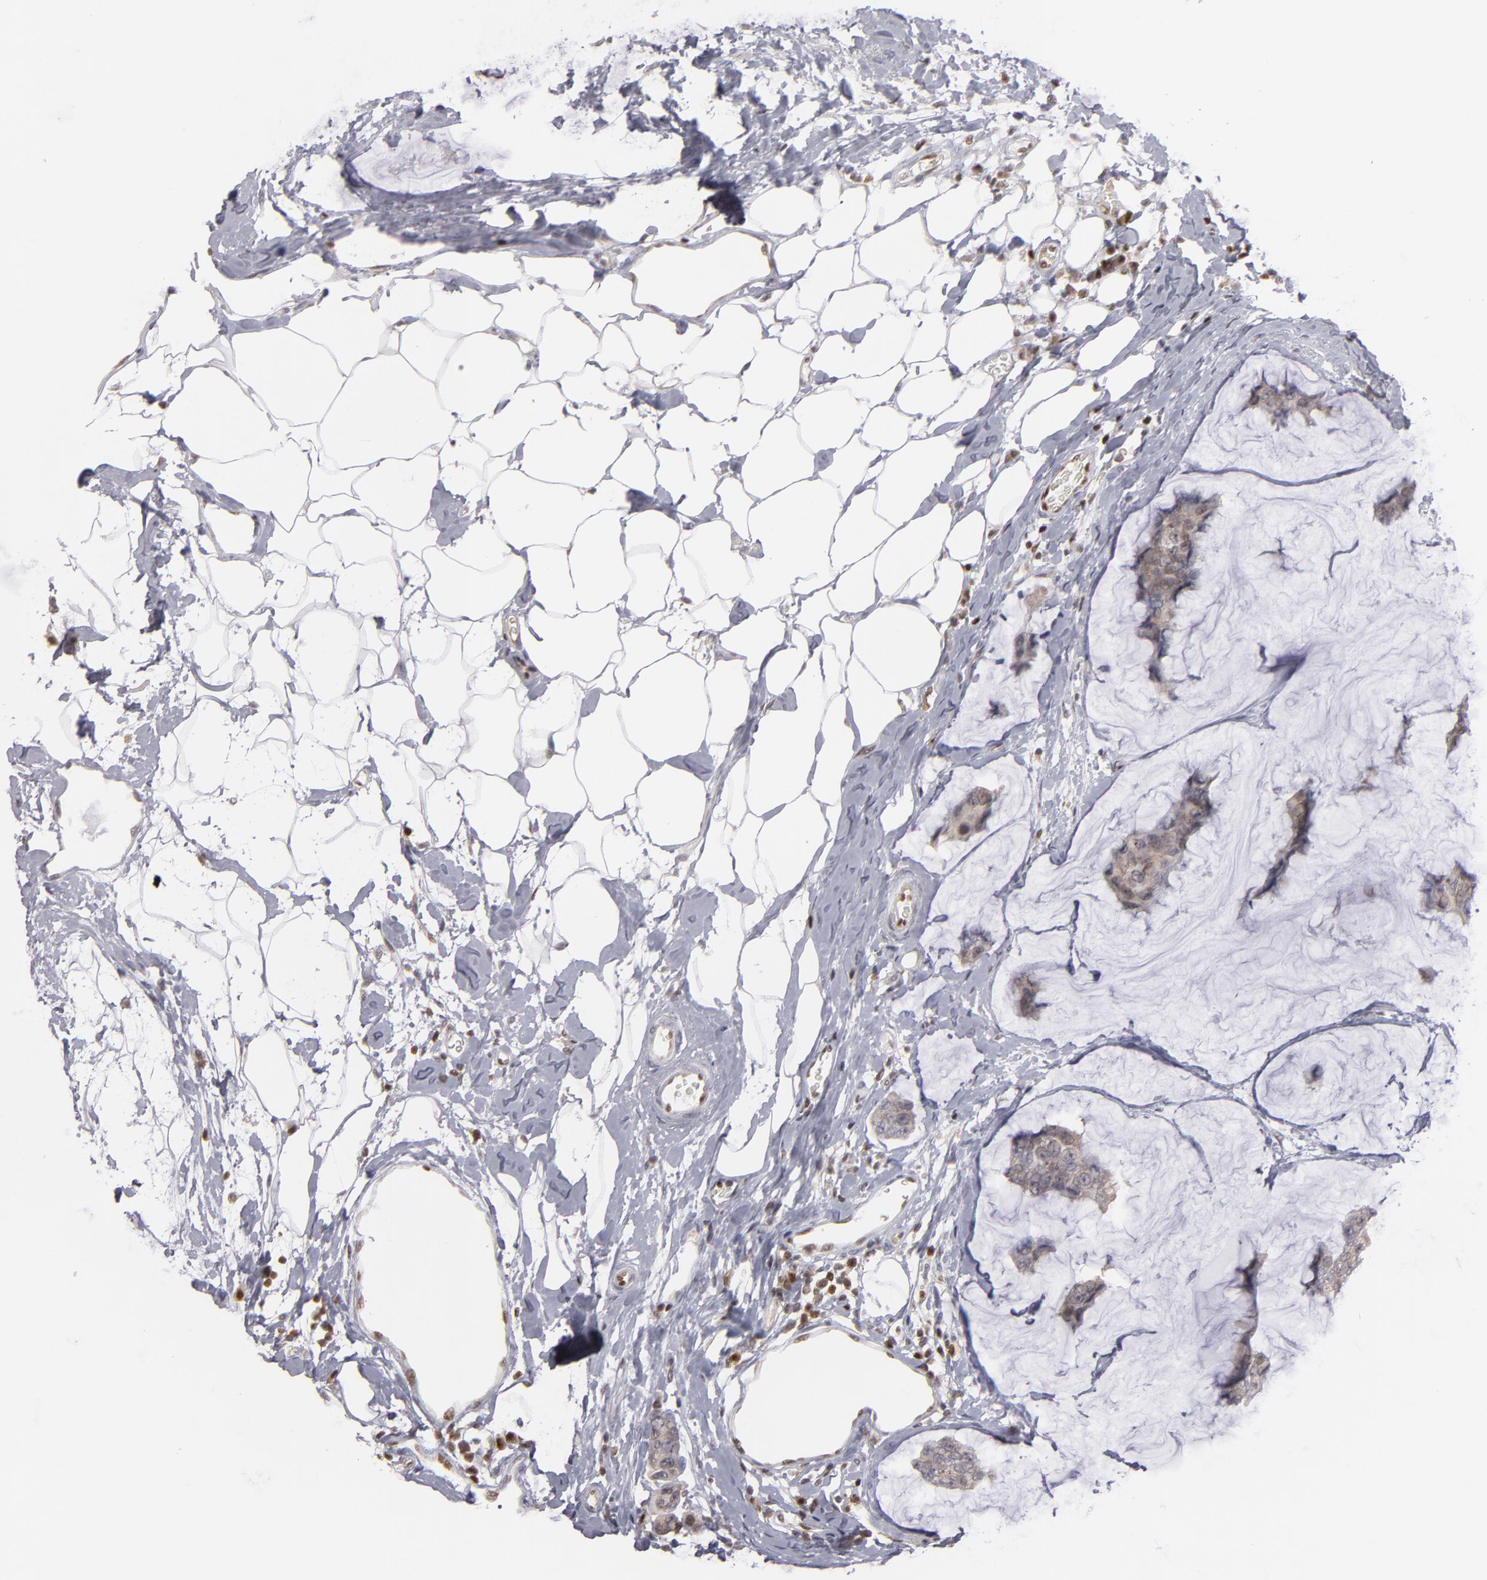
{"staining": {"intensity": "weak", "quantity": "25%-75%", "location": "cytoplasmic/membranous,nuclear"}, "tissue": "breast cancer", "cell_type": "Tumor cells", "image_type": "cancer", "snomed": [{"axis": "morphology", "description": "Normal tissue, NOS"}, {"axis": "morphology", "description": "Duct carcinoma"}, {"axis": "topography", "description": "Breast"}], "caption": "Immunohistochemical staining of human breast invasive ductal carcinoma reveals low levels of weak cytoplasmic/membranous and nuclear staining in approximately 25%-75% of tumor cells.", "gene": "GSR", "patient": {"sex": "female", "age": 50}}